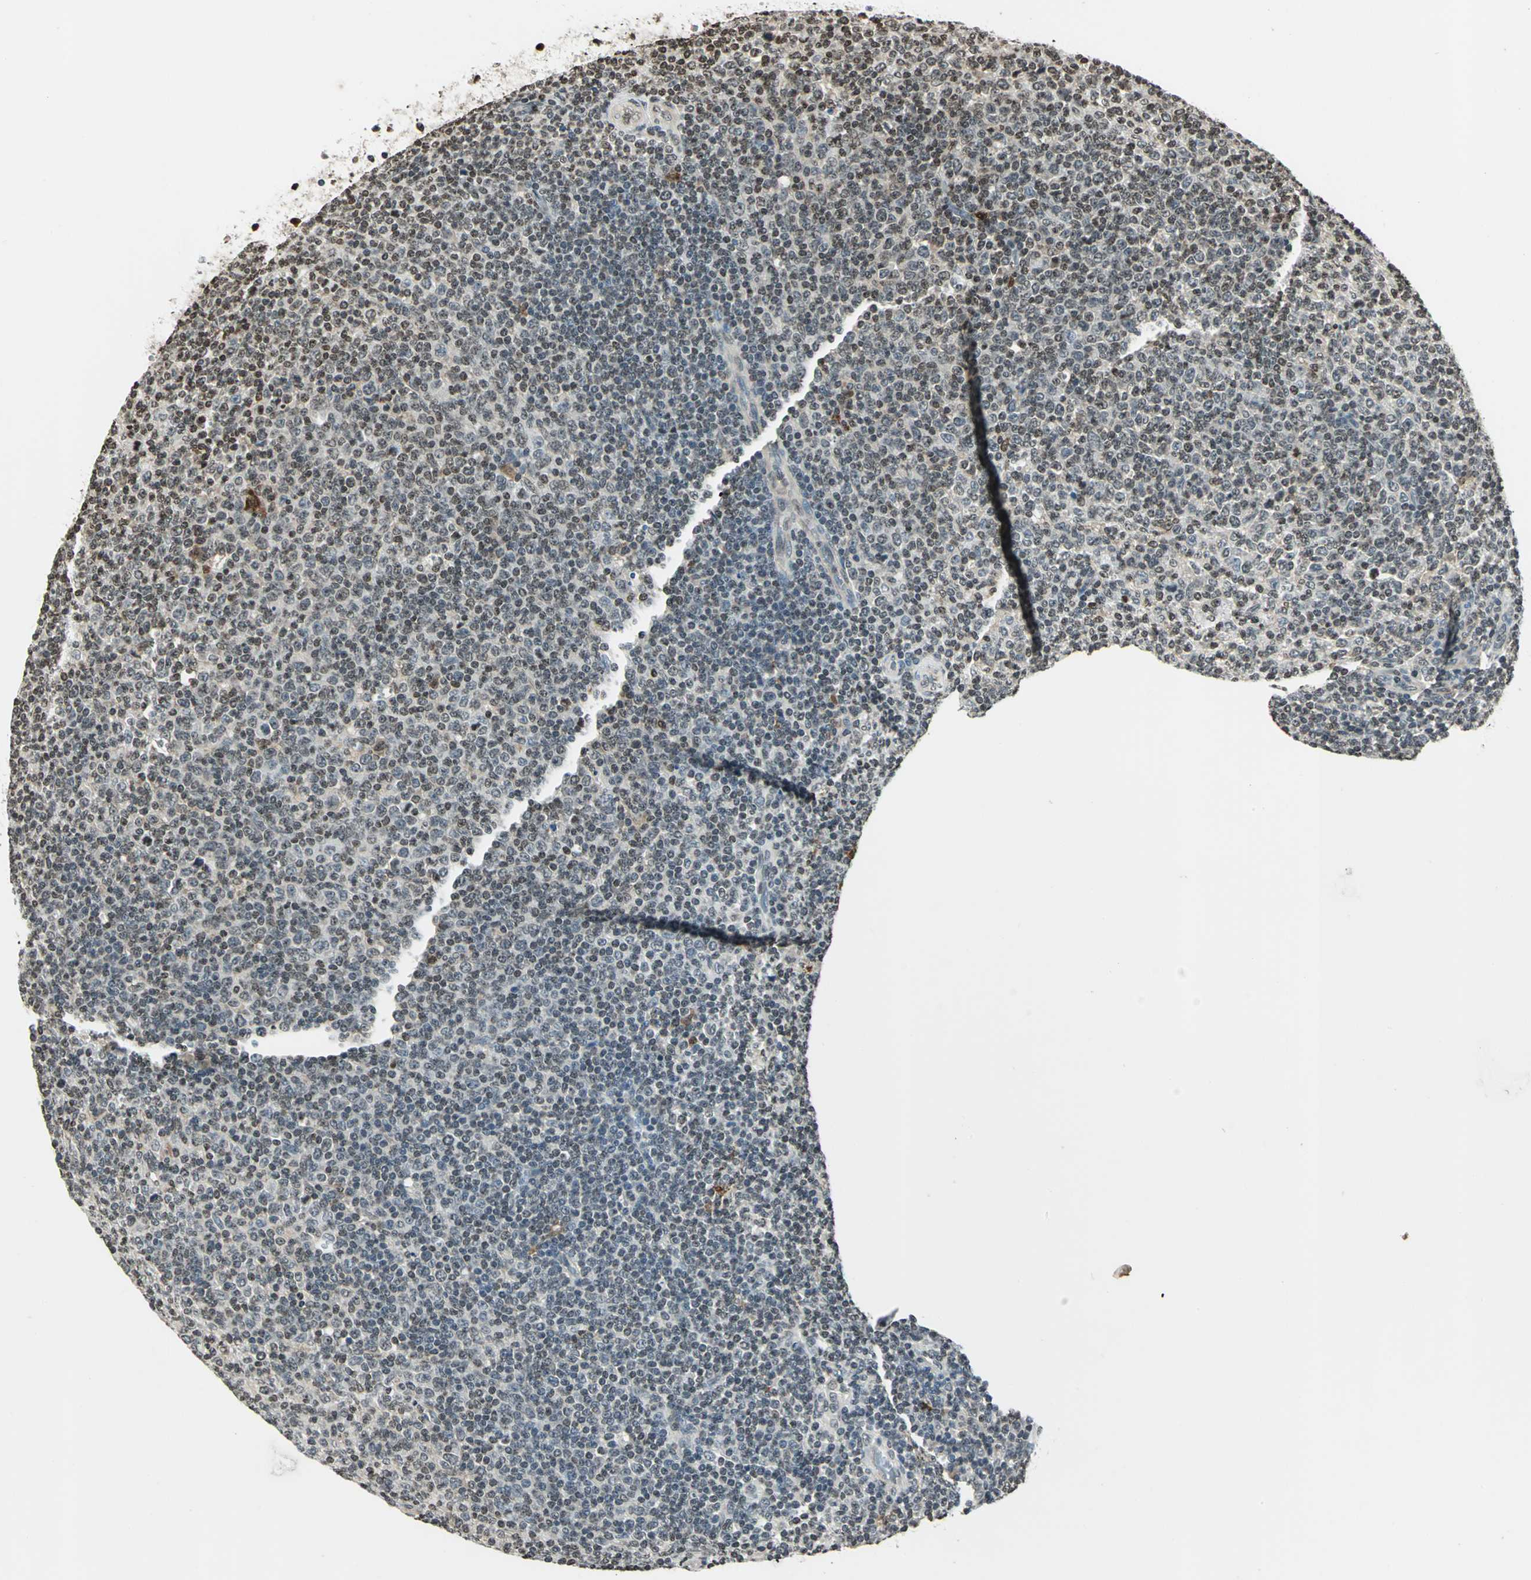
{"staining": {"intensity": "weak", "quantity": "25%-75%", "location": "cytoplasmic/membranous,nuclear"}, "tissue": "lymphoma", "cell_type": "Tumor cells", "image_type": "cancer", "snomed": [{"axis": "morphology", "description": "Malignant lymphoma, non-Hodgkin's type, Low grade"}, {"axis": "topography", "description": "Lymph node"}], "caption": "Immunohistochemical staining of low-grade malignant lymphoma, non-Hodgkin's type shows low levels of weak cytoplasmic/membranous and nuclear protein positivity in about 25%-75% of tumor cells. The staining is performed using DAB (3,3'-diaminobenzidine) brown chromogen to label protein expression. The nuclei are counter-stained blue using hematoxylin.", "gene": "LGALS3", "patient": {"sex": "male", "age": 70}}